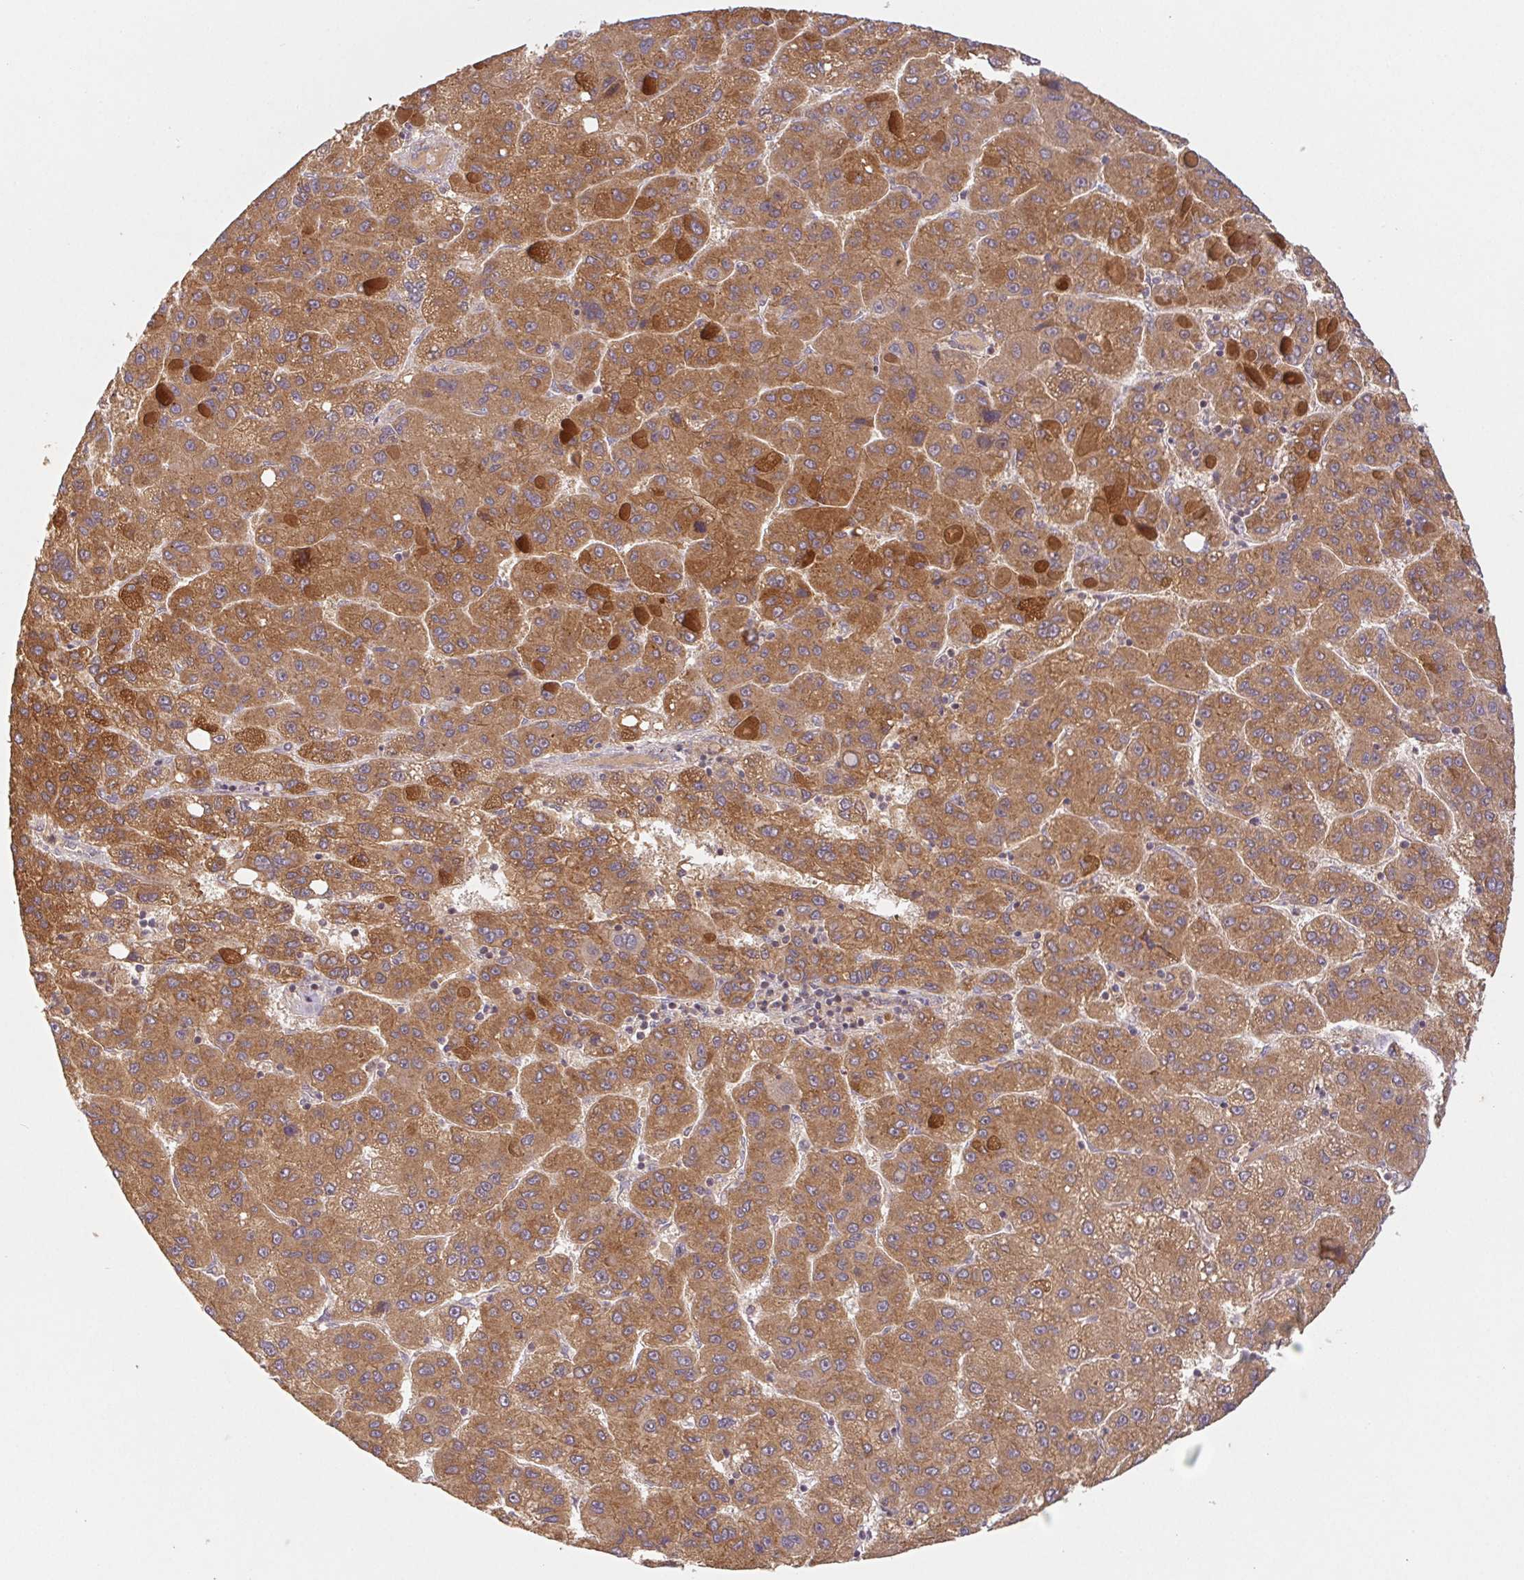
{"staining": {"intensity": "moderate", "quantity": ">75%", "location": "cytoplasmic/membranous"}, "tissue": "liver cancer", "cell_type": "Tumor cells", "image_type": "cancer", "snomed": [{"axis": "morphology", "description": "Carcinoma, Hepatocellular, NOS"}, {"axis": "topography", "description": "Liver"}], "caption": "Immunohistochemistry (IHC) of hepatocellular carcinoma (liver) demonstrates medium levels of moderate cytoplasmic/membranous staining in about >75% of tumor cells.", "gene": "MTHFD1", "patient": {"sex": "female", "age": 82}}